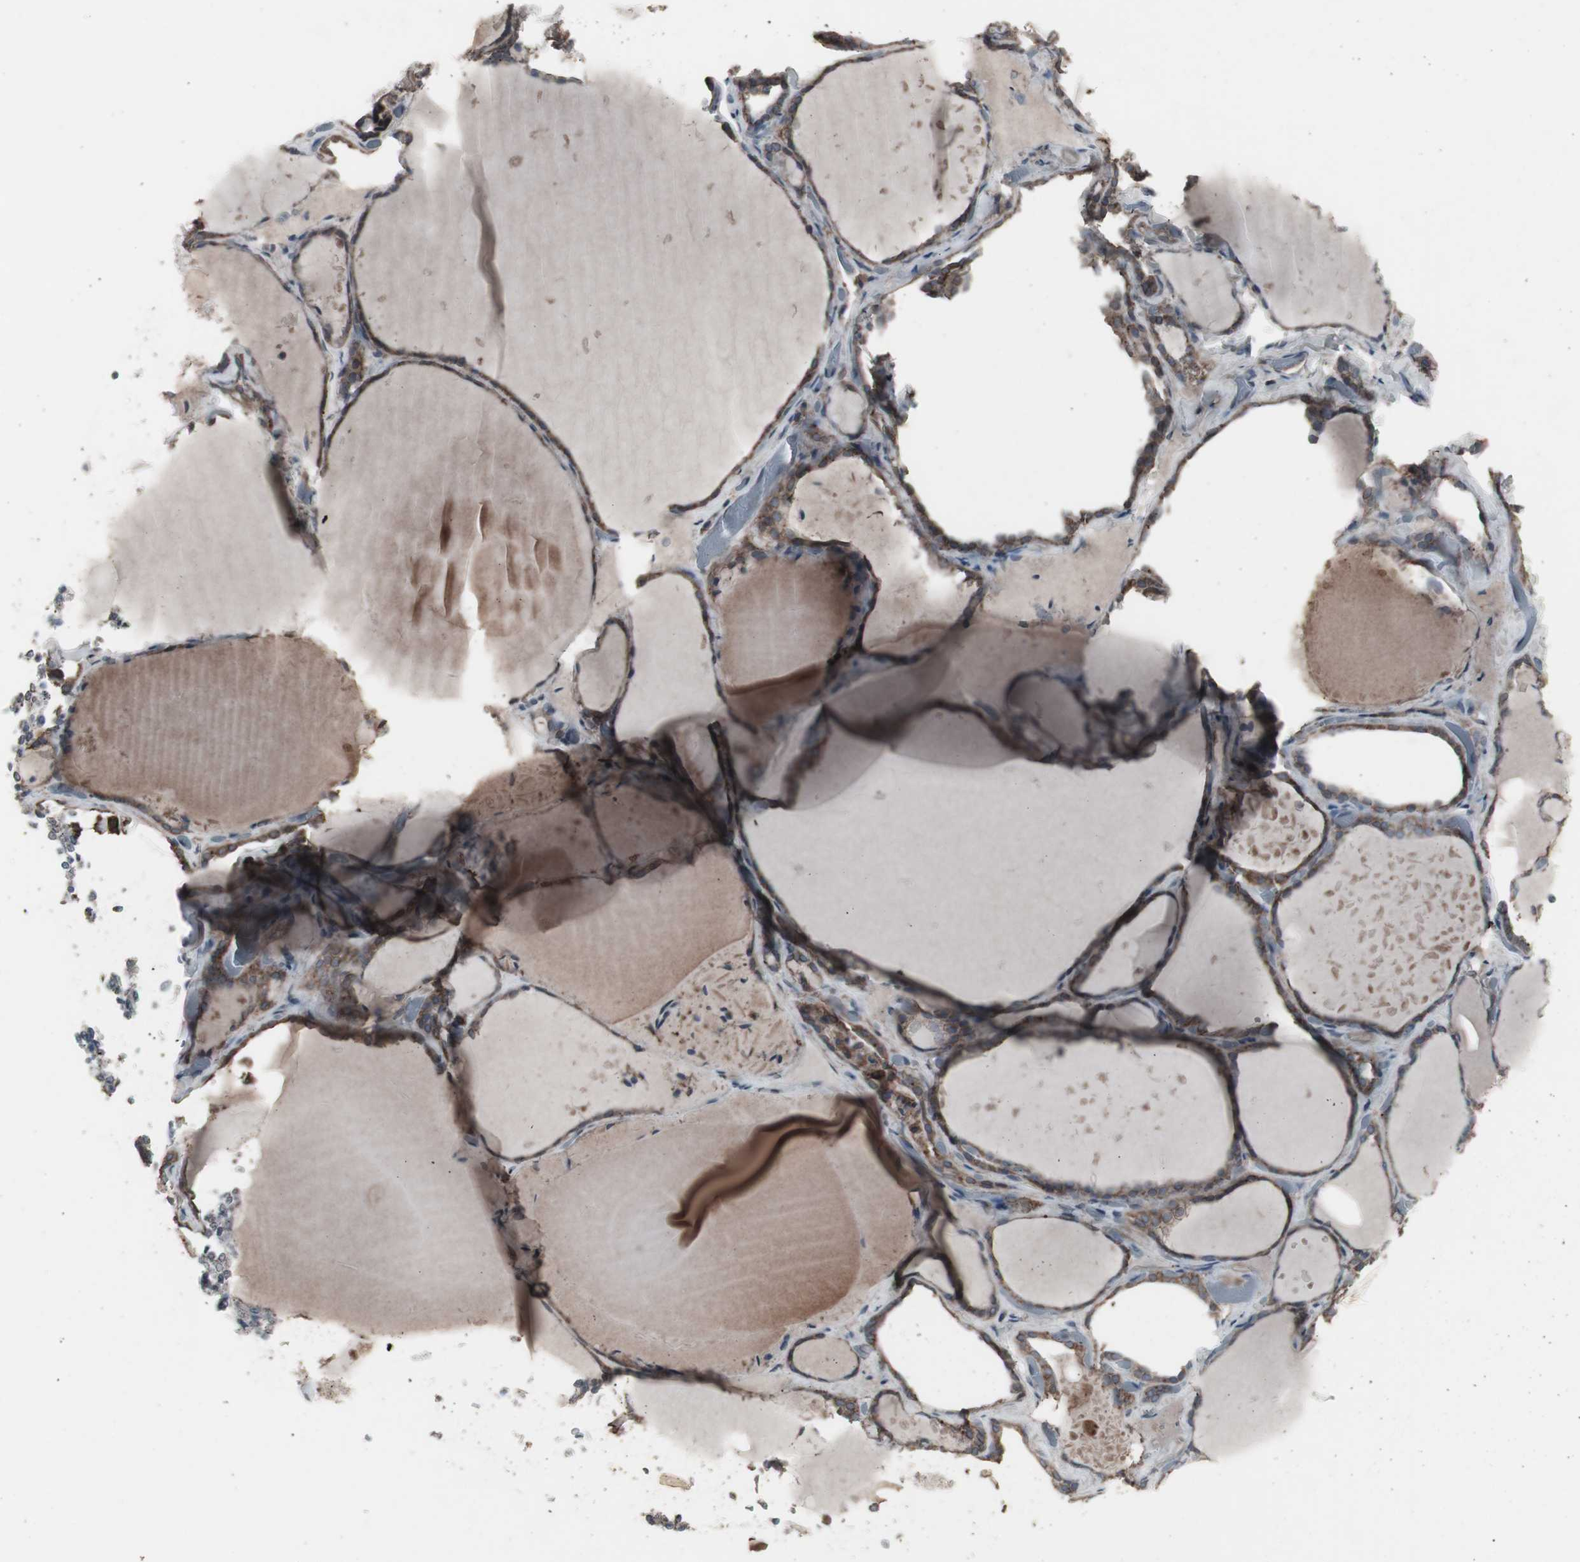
{"staining": {"intensity": "moderate", "quantity": "<25%", "location": "cytoplasmic/membranous"}, "tissue": "thyroid gland", "cell_type": "Glandular cells", "image_type": "normal", "snomed": [{"axis": "morphology", "description": "Normal tissue, NOS"}, {"axis": "topography", "description": "Thyroid gland"}], "caption": "Immunohistochemistry photomicrograph of unremarkable thyroid gland: human thyroid gland stained using immunohistochemistry shows low levels of moderate protein expression localized specifically in the cytoplasmic/membranous of glandular cells, appearing as a cytoplasmic/membranous brown color.", "gene": "SSTR2", "patient": {"sex": "female", "age": 22}}